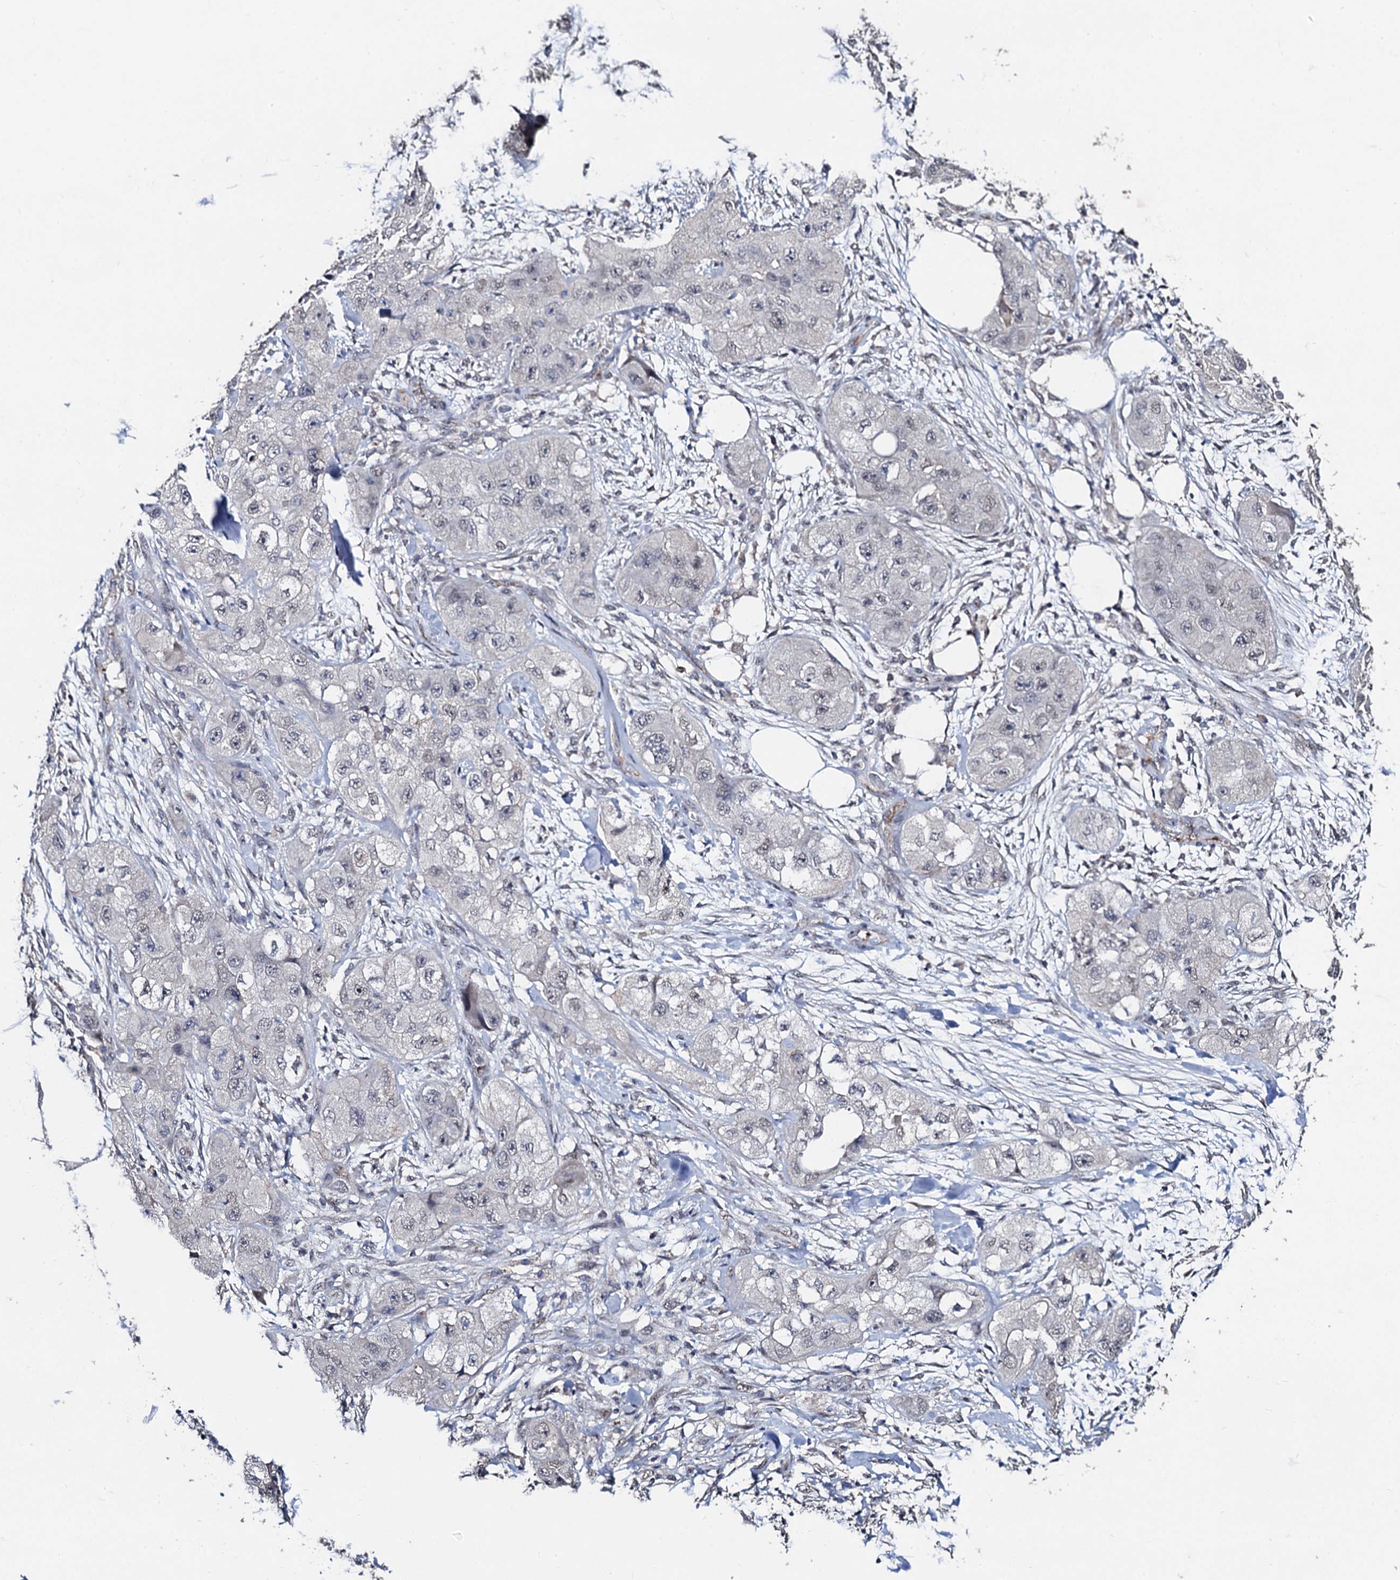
{"staining": {"intensity": "negative", "quantity": "none", "location": "none"}, "tissue": "skin cancer", "cell_type": "Tumor cells", "image_type": "cancer", "snomed": [{"axis": "morphology", "description": "Squamous cell carcinoma, NOS"}, {"axis": "topography", "description": "Skin"}, {"axis": "topography", "description": "Subcutis"}], "caption": "Tumor cells show no significant positivity in skin squamous cell carcinoma.", "gene": "PPTC7", "patient": {"sex": "male", "age": 73}}